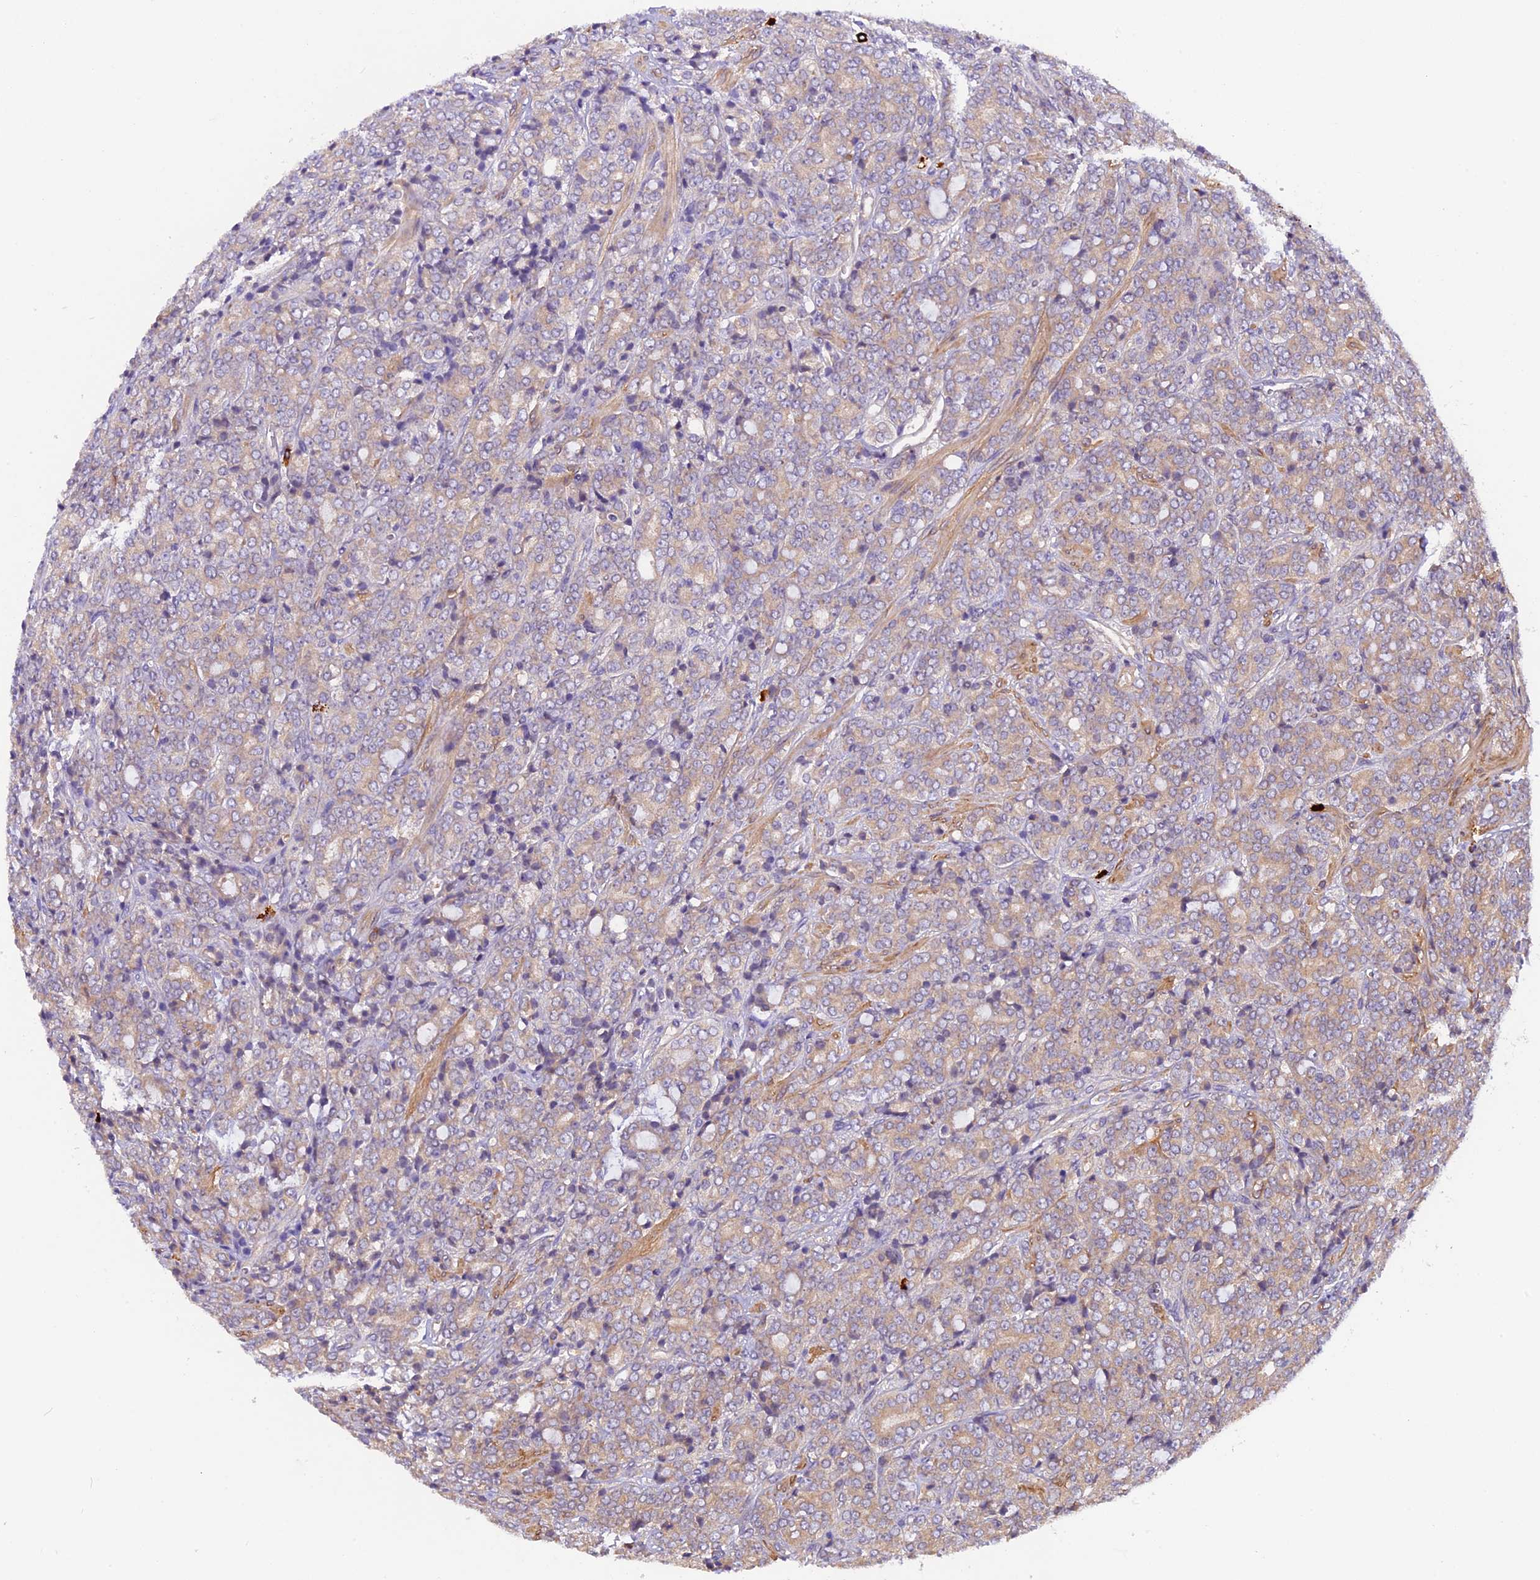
{"staining": {"intensity": "weak", "quantity": "25%-75%", "location": "cytoplasmic/membranous"}, "tissue": "prostate cancer", "cell_type": "Tumor cells", "image_type": "cancer", "snomed": [{"axis": "morphology", "description": "Adenocarcinoma, High grade"}, {"axis": "topography", "description": "Prostate"}], "caption": "Human adenocarcinoma (high-grade) (prostate) stained with a brown dye demonstrates weak cytoplasmic/membranous positive staining in about 25%-75% of tumor cells.", "gene": "CCDC9B", "patient": {"sex": "male", "age": 62}}